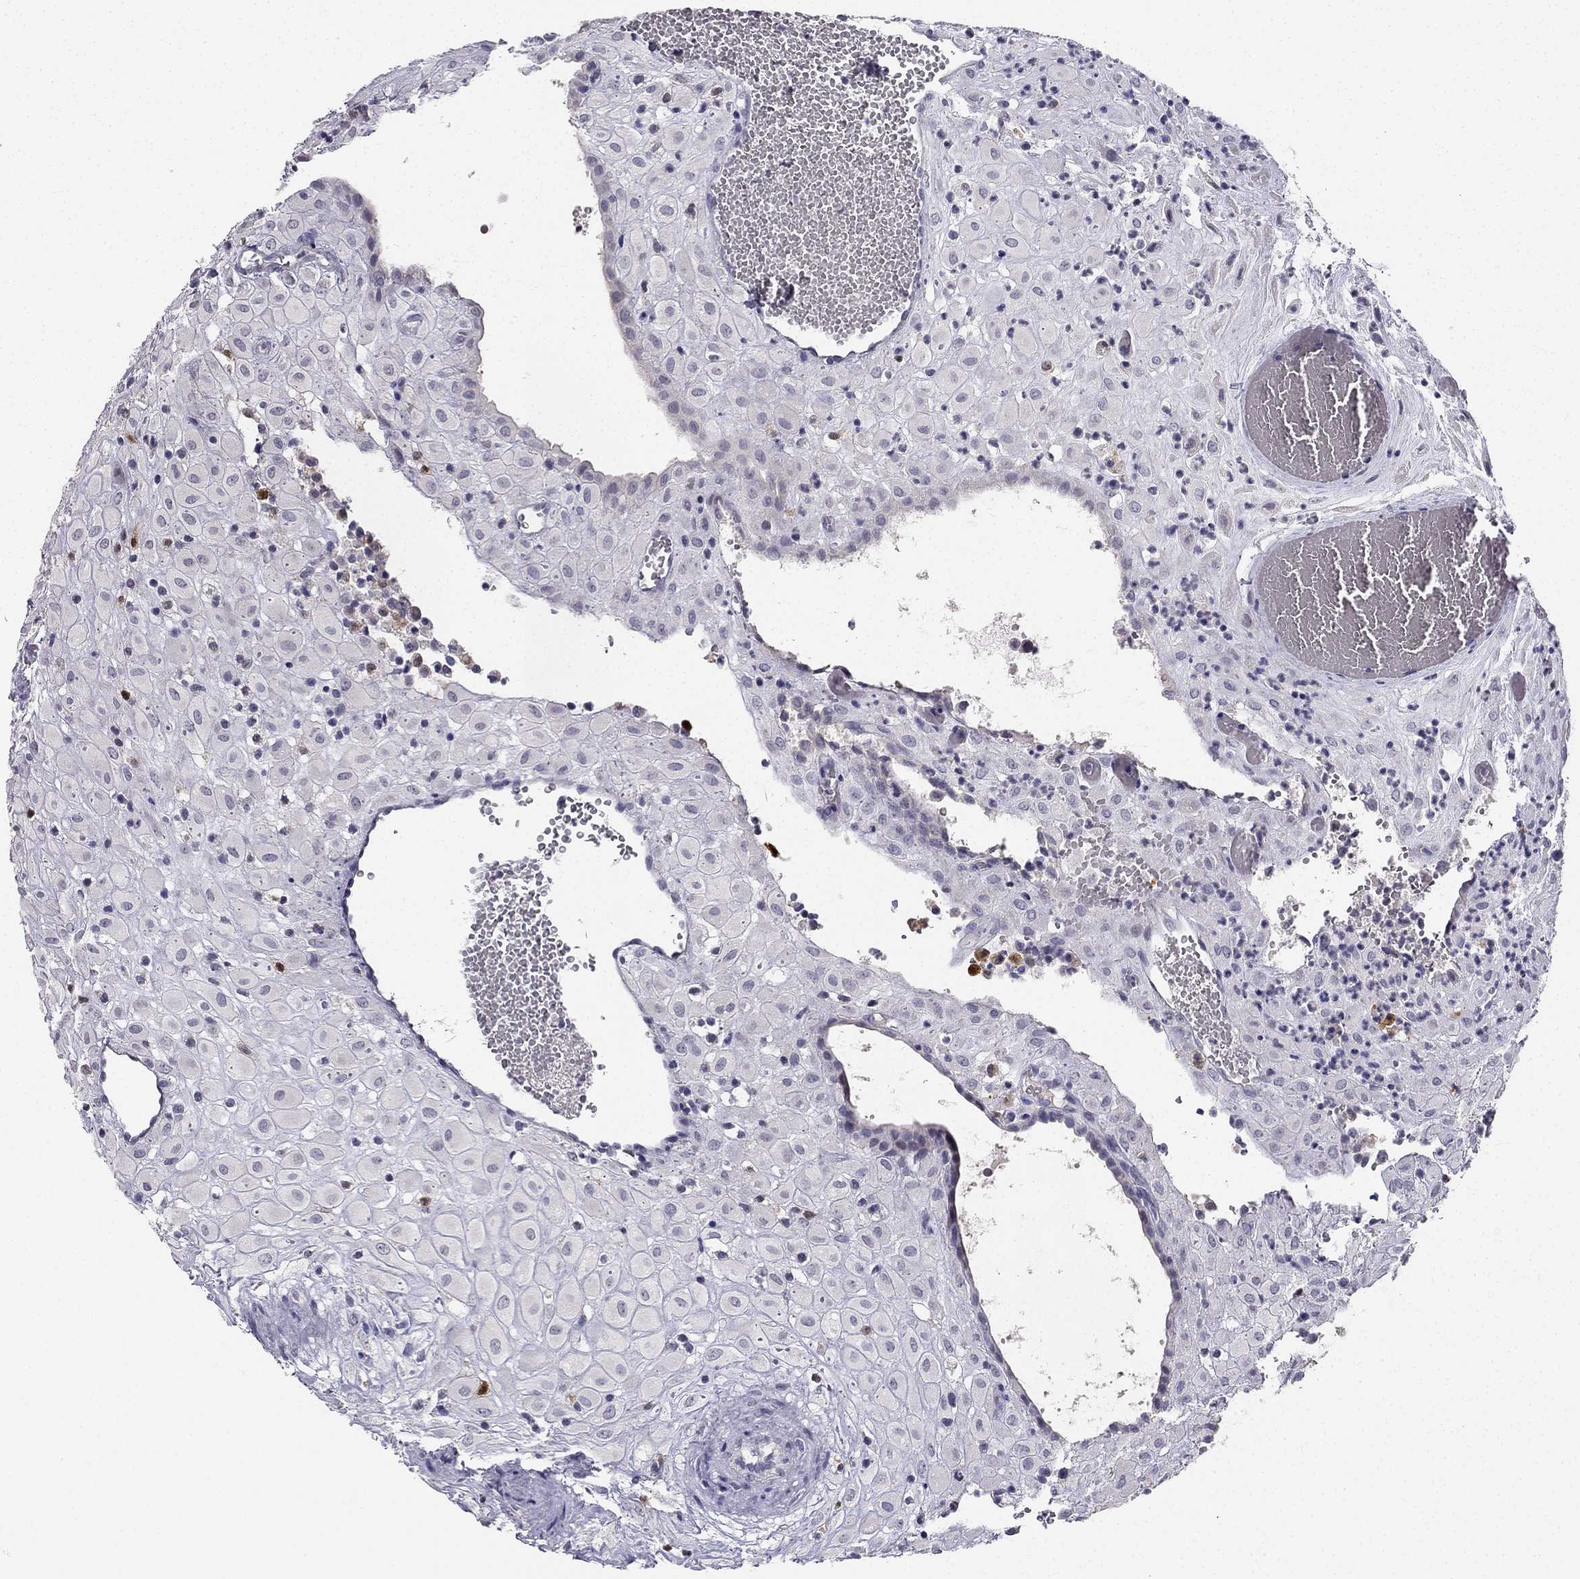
{"staining": {"intensity": "negative", "quantity": "none", "location": "none"}, "tissue": "placenta", "cell_type": "Decidual cells", "image_type": "normal", "snomed": [{"axis": "morphology", "description": "Normal tissue, NOS"}, {"axis": "topography", "description": "Placenta"}], "caption": "High magnification brightfield microscopy of normal placenta stained with DAB (brown) and counterstained with hematoxylin (blue): decidual cells show no significant expression.", "gene": "CALB2", "patient": {"sex": "female", "age": 24}}